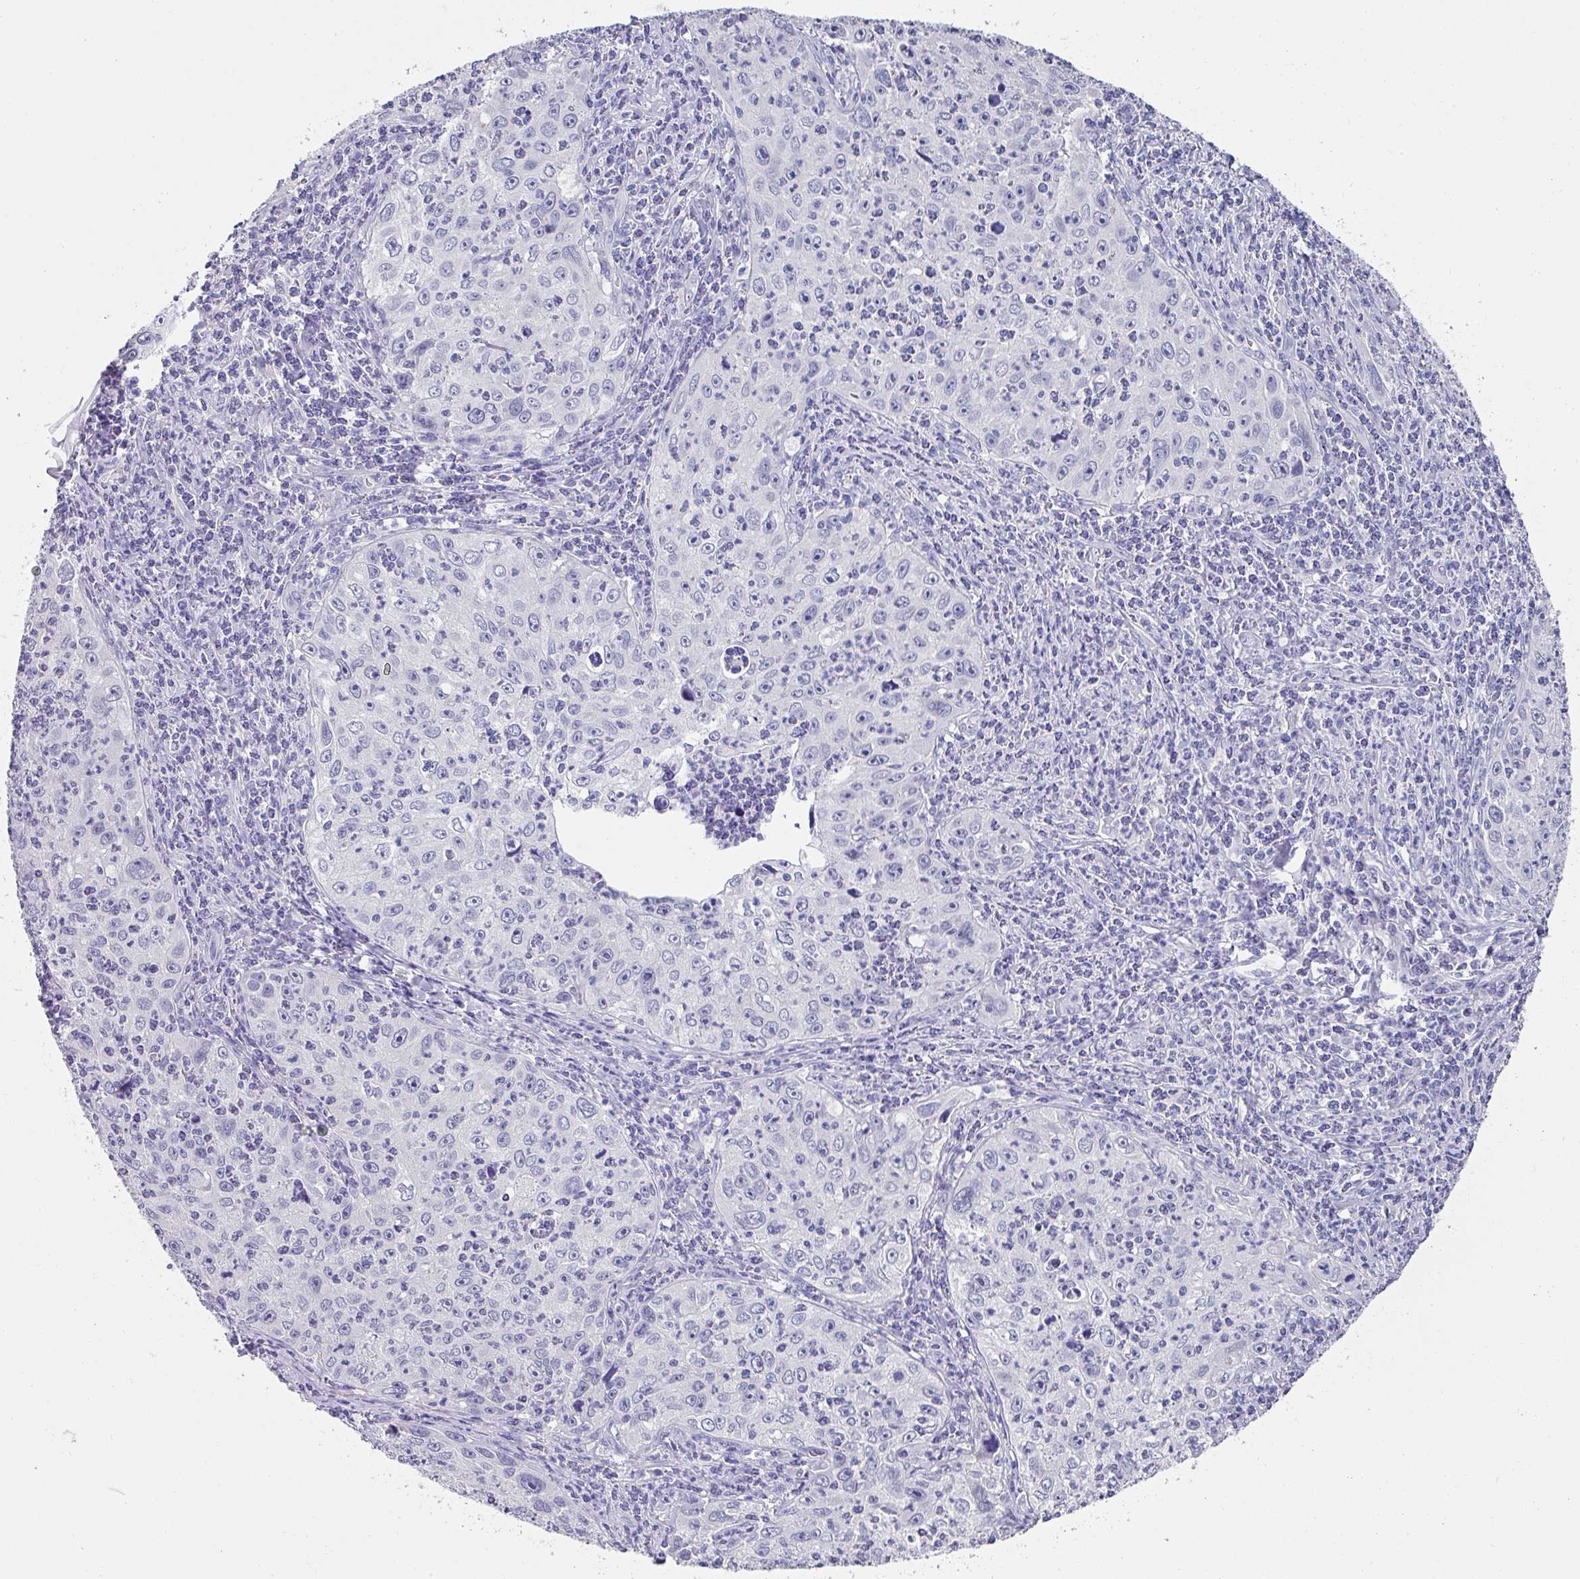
{"staining": {"intensity": "negative", "quantity": "none", "location": "none"}, "tissue": "cervical cancer", "cell_type": "Tumor cells", "image_type": "cancer", "snomed": [{"axis": "morphology", "description": "Squamous cell carcinoma, NOS"}, {"axis": "topography", "description": "Cervix"}], "caption": "The histopathology image shows no staining of tumor cells in cervical cancer.", "gene": "DAZL", "patient": {"sex": "female", "age": 30}}